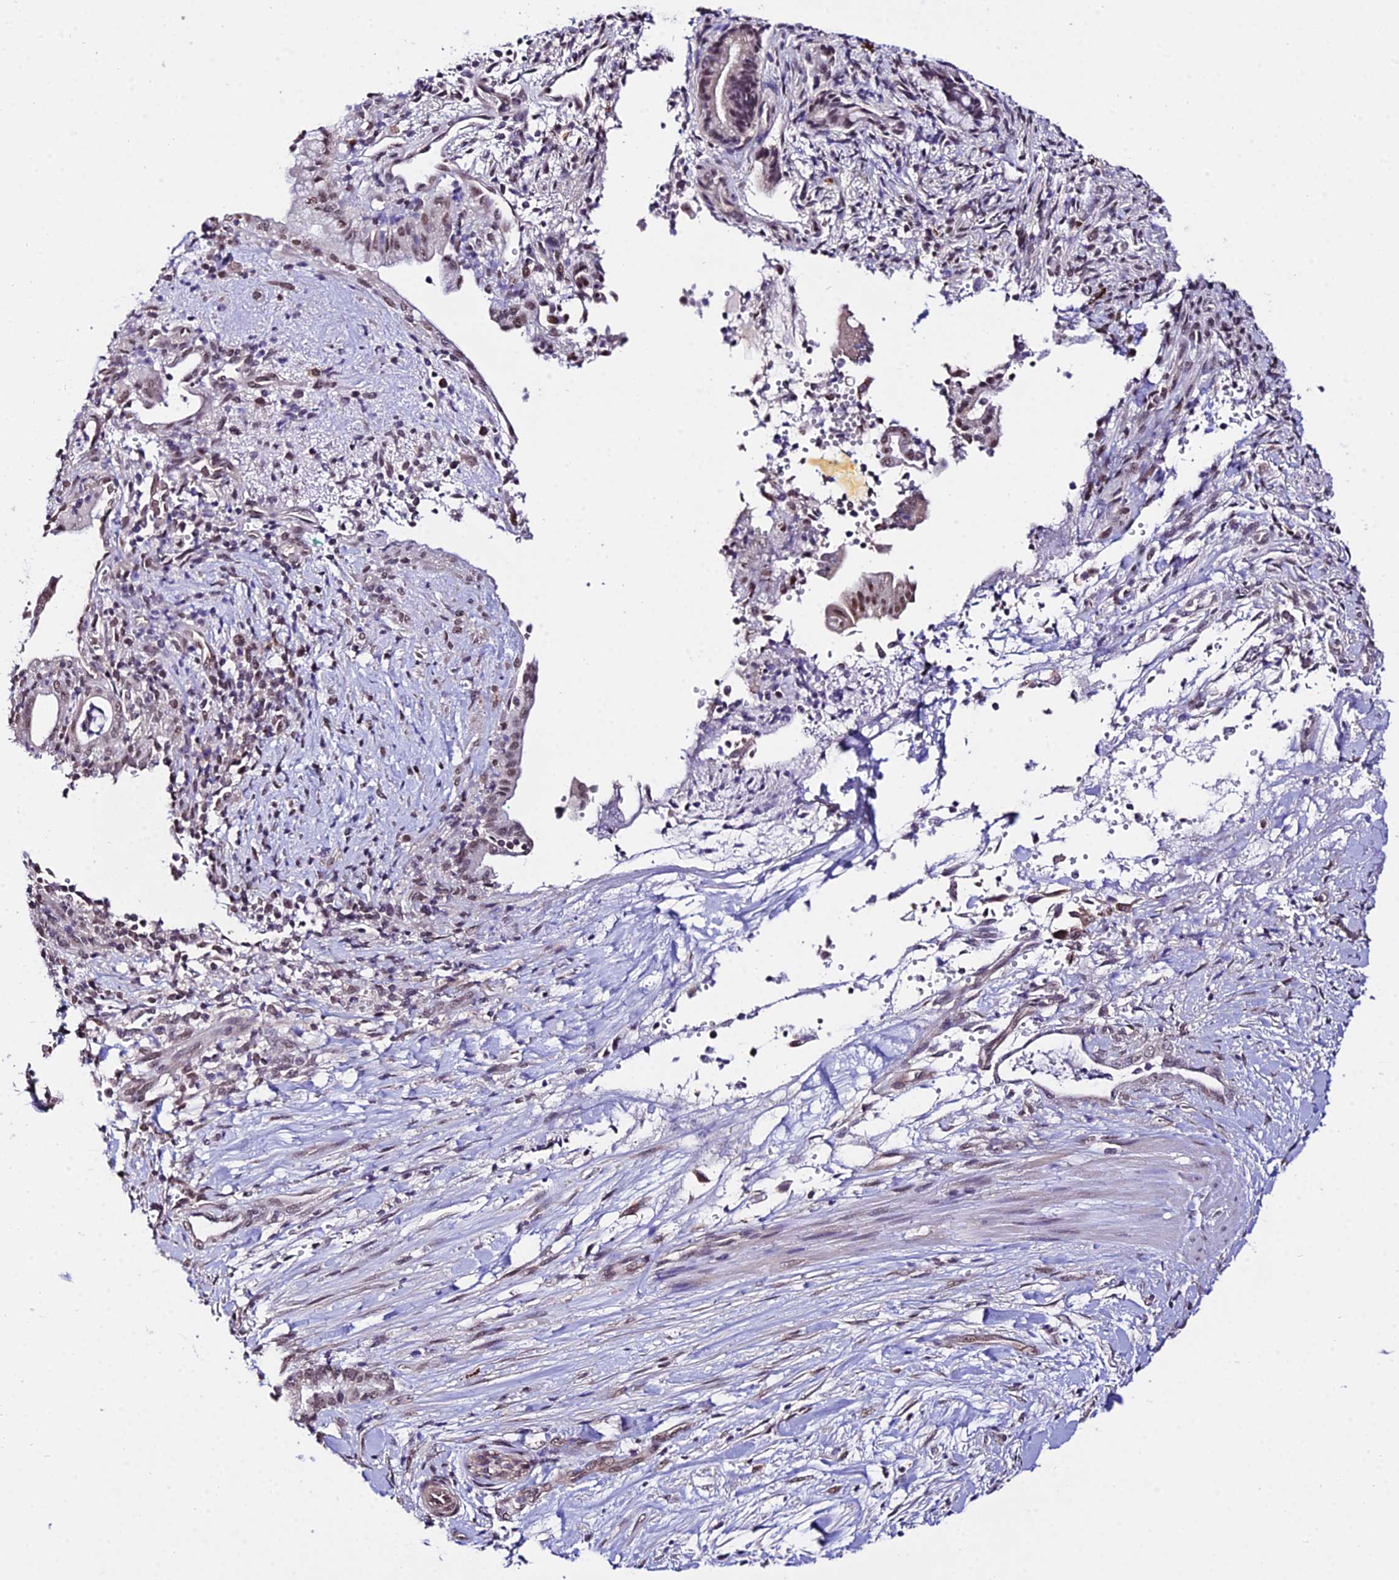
{"staining": {"intensity": "weak", "quantity": "25%-75%", "location": "nuclear"}, "tissue": "pancreatic cancer", "cell_type": "Tumor cells", "image_type": "cancer", "snomed": [{"axis": "morphology", "description": "Normal tissue, NOS"}, {"axis": "morphology", "description": "Adenocarcinoma, NOS"}, {"axis": "topography", "description": "Pancreas"}], "caption": "Immunohistochemical staining of pancreatic cancer displays low levels of weak nuclear protein staining in about 25%-75% of tumor cells.", "gene": "POLR2I", "patient": {"sex": "female", "age": 55}}